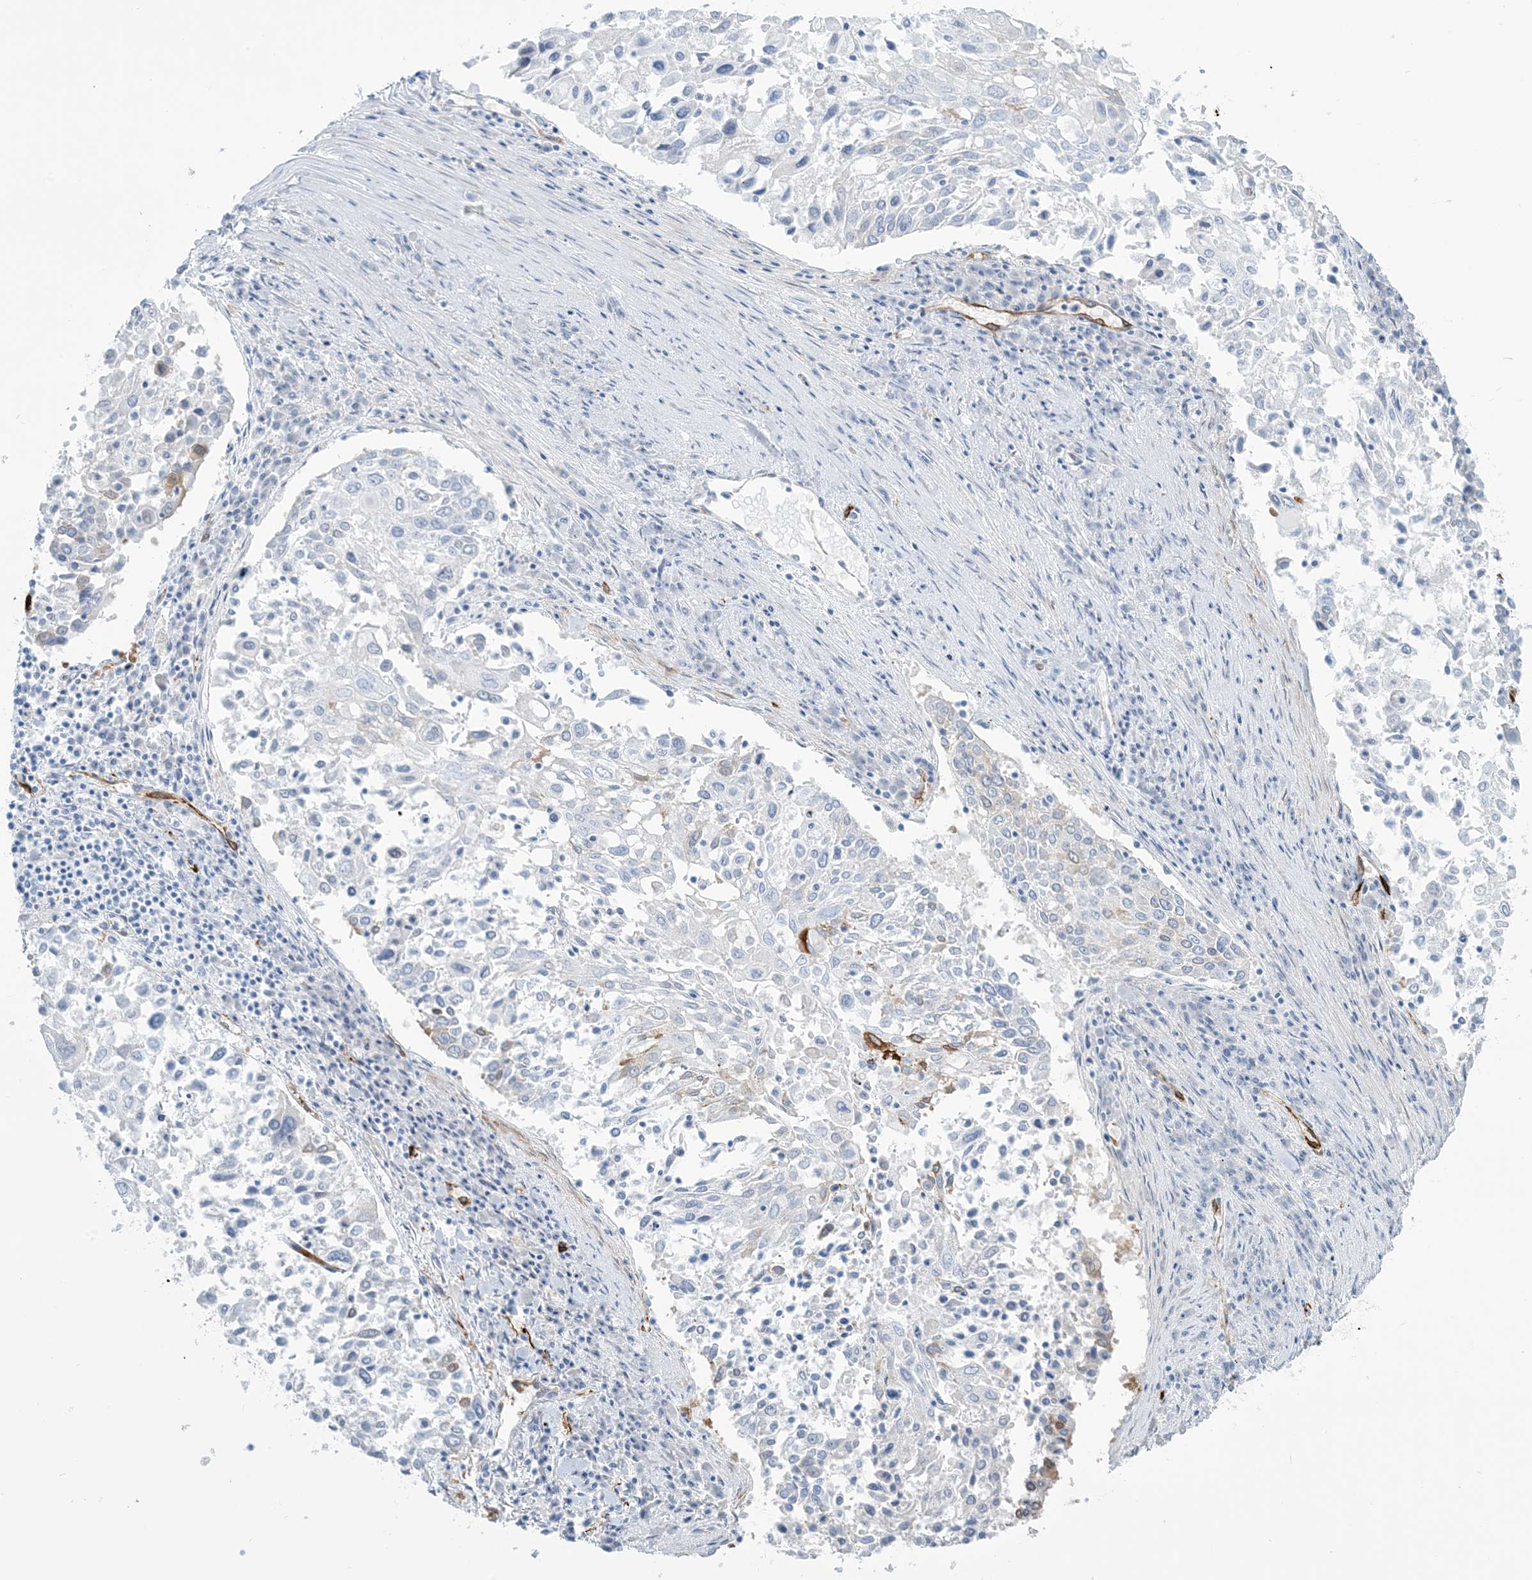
{"staining": {"intensity": "negative", "quantity": "none", "location": "none"}, "tissue": "lung cancer", "cell_type": "Tumor cells", "image_type": "cancer", "snomed": [{"axis": "morphology", "description": "Squamous cell carcinoma, NOS"}, {"axis": "topography", "description": "Lung"}], "caption": "IHC of lung squamous cell carcinoma shows no staining in tumor cells. (DAB (3,3'-diaminobenzidine) IHC with hematoxylin counter stain).", "gene": "EPS8L3", "patient": {"sex": "male", "age": 65}}